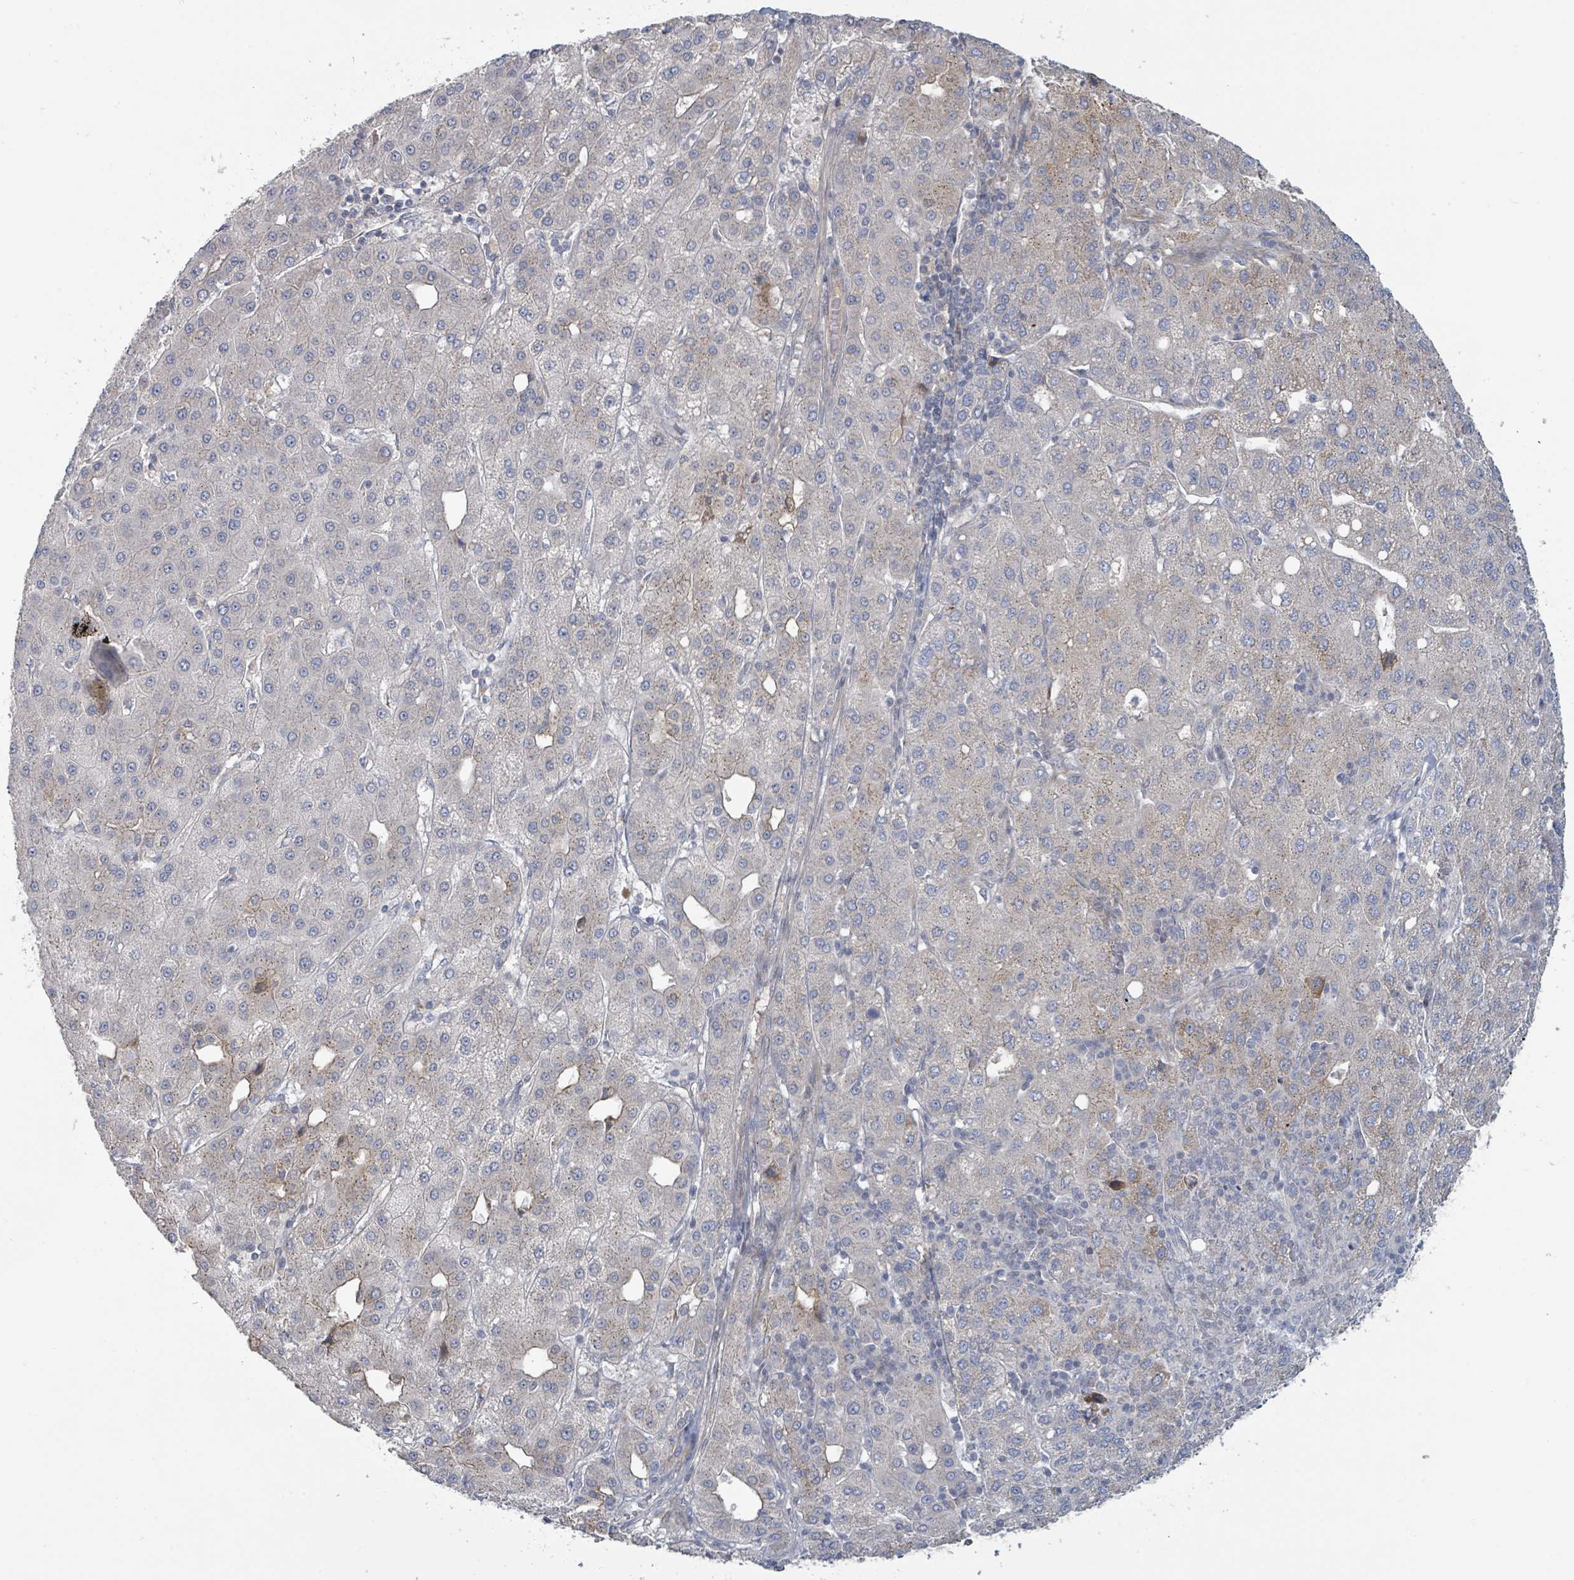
{"staining": {"intensity": "weak", "quantity": "<25%", "location": "cytoplasmic/membranous"}, "tissue": "liver cancer", "cell_type": "Tumor cells", "image_type": "cancer", "snomed": [{"axis": "morphology", "description": "Carcinoma, Hepatocellular, NOS"}, {"axis": "topography", "description": "Liver"}], "caption": "Tumor cells are negative for brown protein staining in hepatocellular carcinoma (liver).", "gene": "COL5A3", "patient": {"sex": "male", "age": 65}}